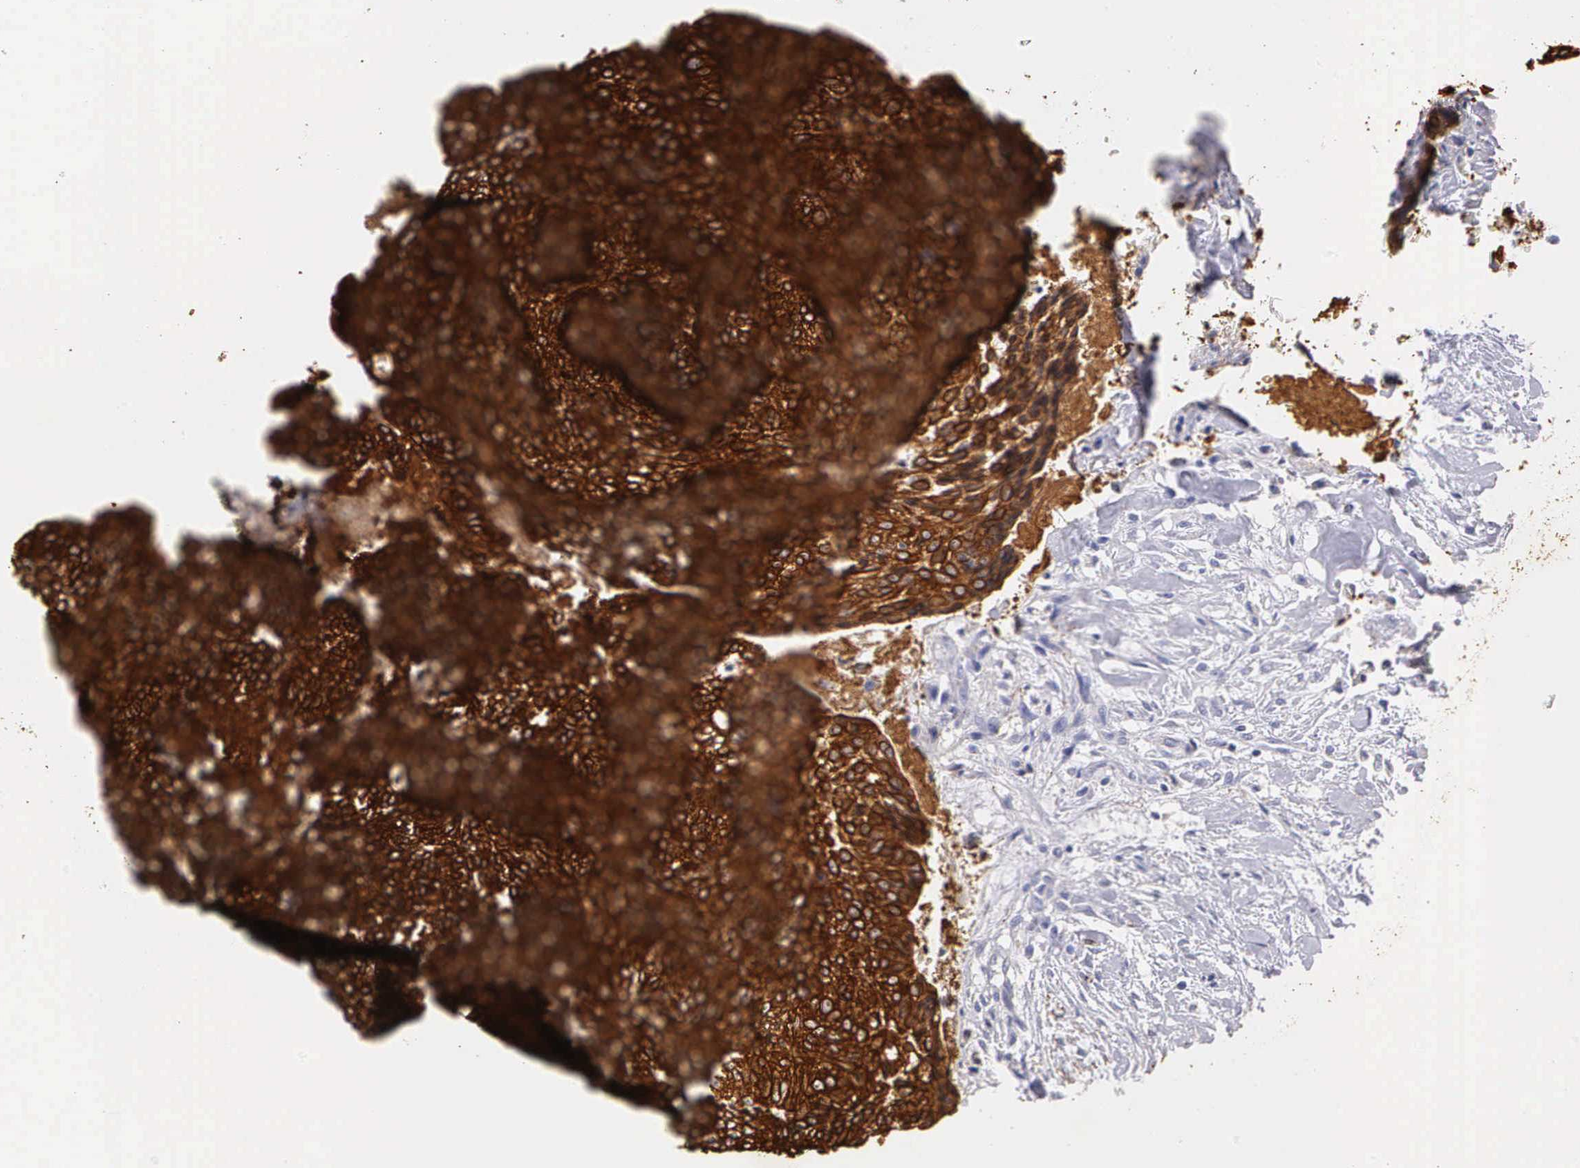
{"staining": {"intensity": "strong", "quantity": ">75%", "location": "cytoplasmic/membranous"}, "tissue": "head and neck cancer", "cell_type": "Tumor cells", "image_type": "cancer", "snomed": [{"axis": "morphology", "description": "Squamous cell carcinoma, NOS"}, {"axis": "topography", "description": "Salivary gland"}, {"axis": "topography", "description": "Head-Neck"}], "caption": "Strong cytoplasmic/membranous expression is appreciated in approximately >75% of tumor cells in squamous cell carcinoma (head and neck).", "gene": "KRT17", "patient": {"sex": "male", "age": 70}}